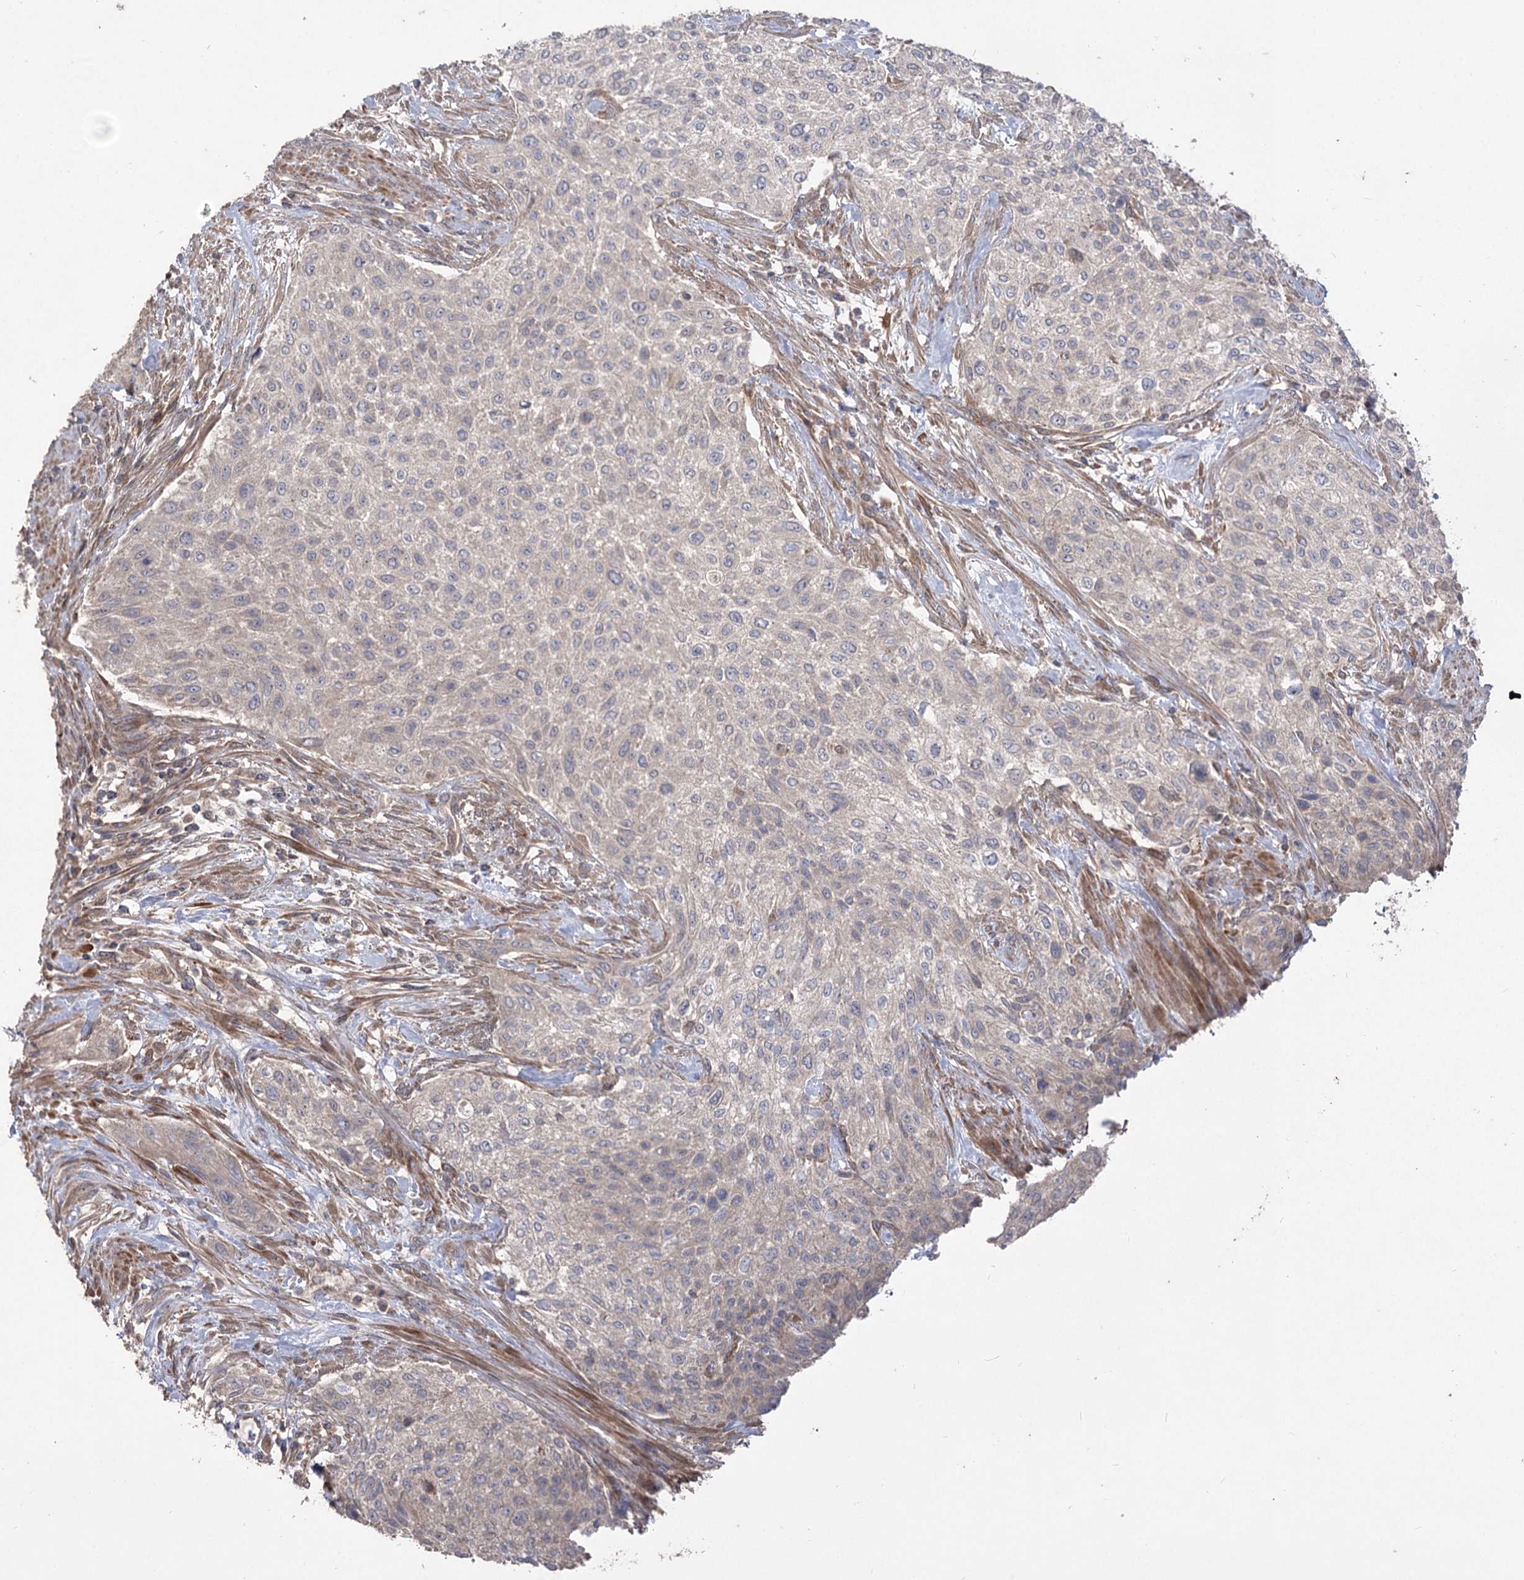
{"staining": {"intensity": "negative", "quantity": "none", "location": "none"}, "tissue": "urothelial cancer", "cell_type": "Tumor cells", "image_type": "cancer", "snomed": [{"axis": "morphology", "description": "Normal tissue, NOS"}, {"axis": "morphology", "description": "Urothelial carcinoma, NOS"}, {"axis": "topography", "description": "Urinary bladder"}, {"axis": "topography", "description": "Peripheral nerve tissue"}], "caption": "The histopathology image displays no staining of tumor cells in urothelial cancer. (Immunohistochemistry (ihc), brightfield microscopy, high magnification).", "gene": "RIN2", "patient": {"sex": "male", "age": 35}}